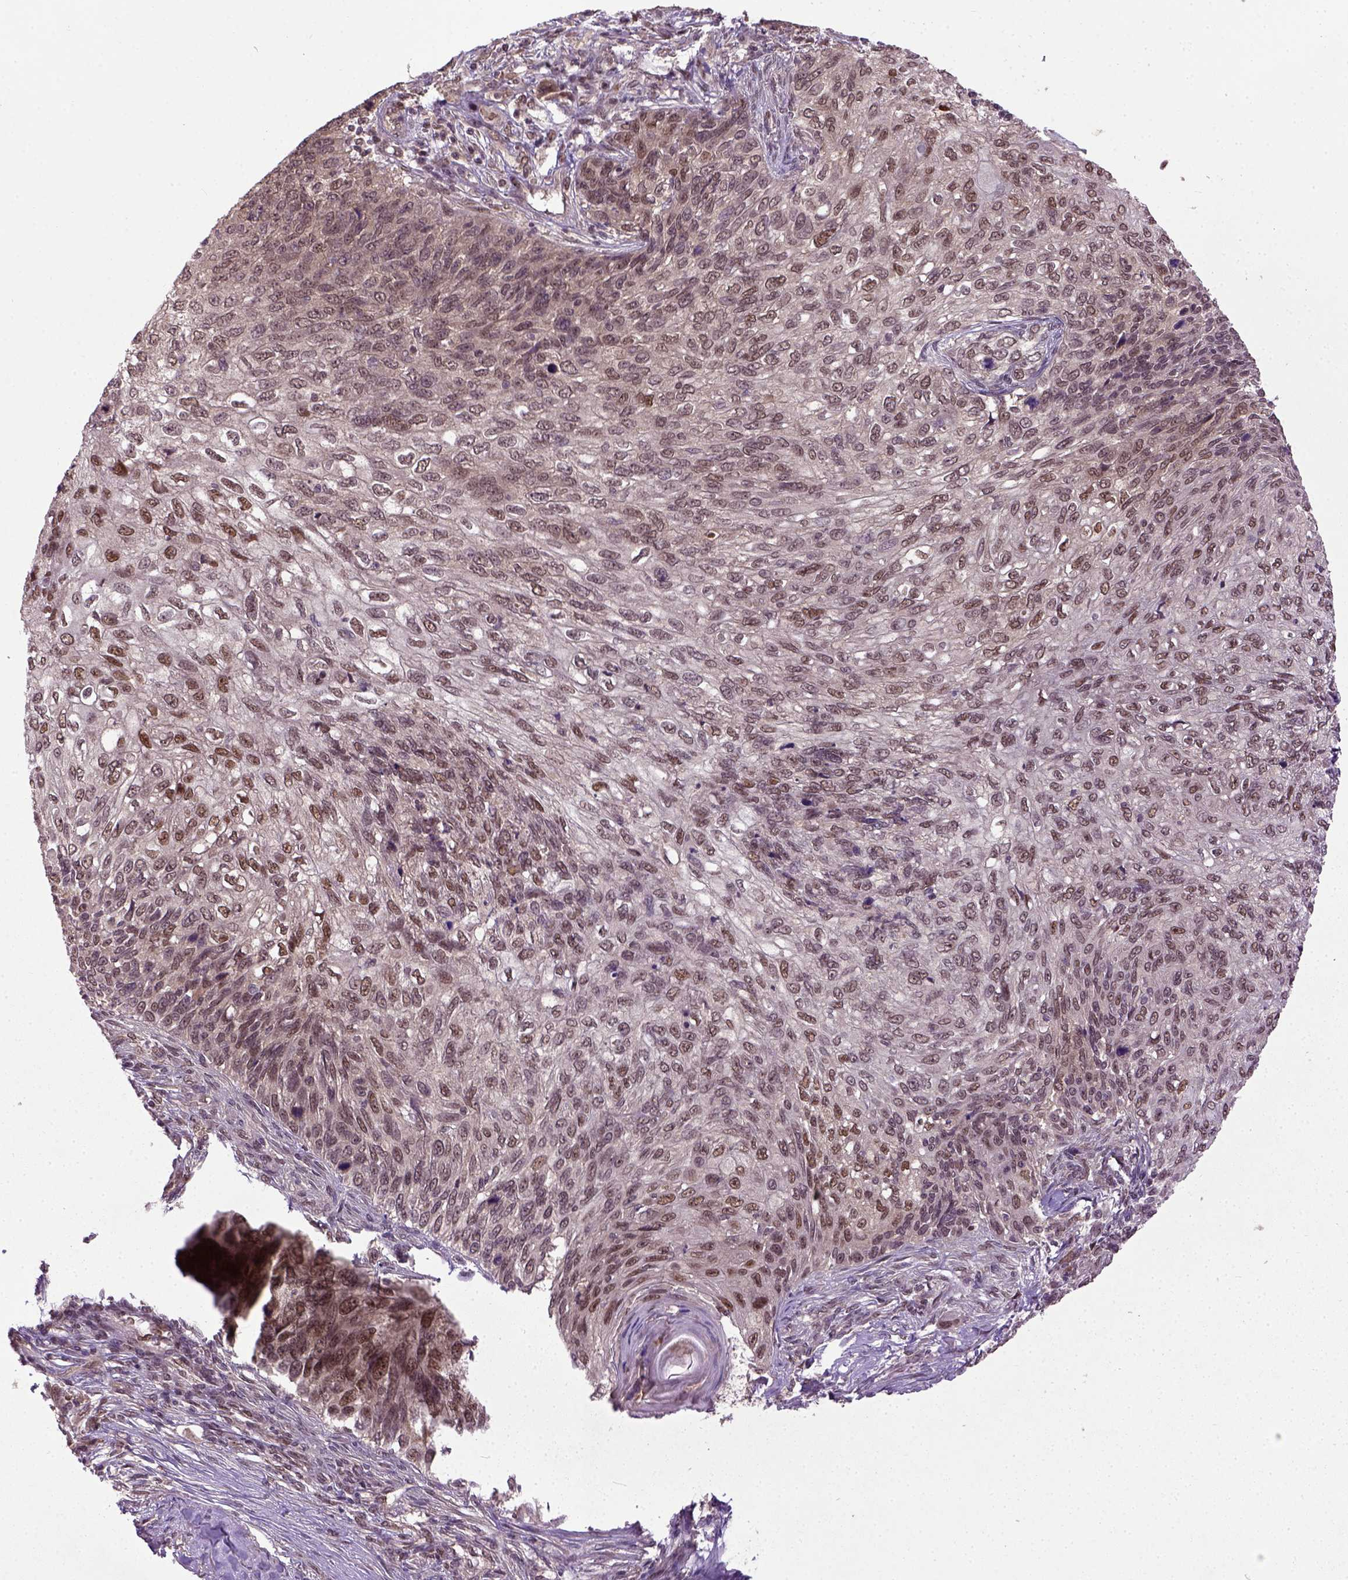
{"staining": {"intensity": "moderate", "quantity": "25%-75%", "location": "nuclear"}, "tissue": "skin cancer", "cell_type": "Tumor cells", "image_type": "cancer", "snomed": [{"axis": "morphology", "description": "Squamous cell carcinoma, NOS"}, {"axis": "topography", "description": "Skin"}], "caption": "Immunohistochemical staining of human skin cancer (squamous cell carcinoma) reveals medium levels of moderate nuclear protein staining in approximately 25%-75% of tumor cells. The protein of interest is shown in brown color, while the nuclei are stained blue.", "gene": "UBA3", "patient": {"sex": "male", "age": 92}}